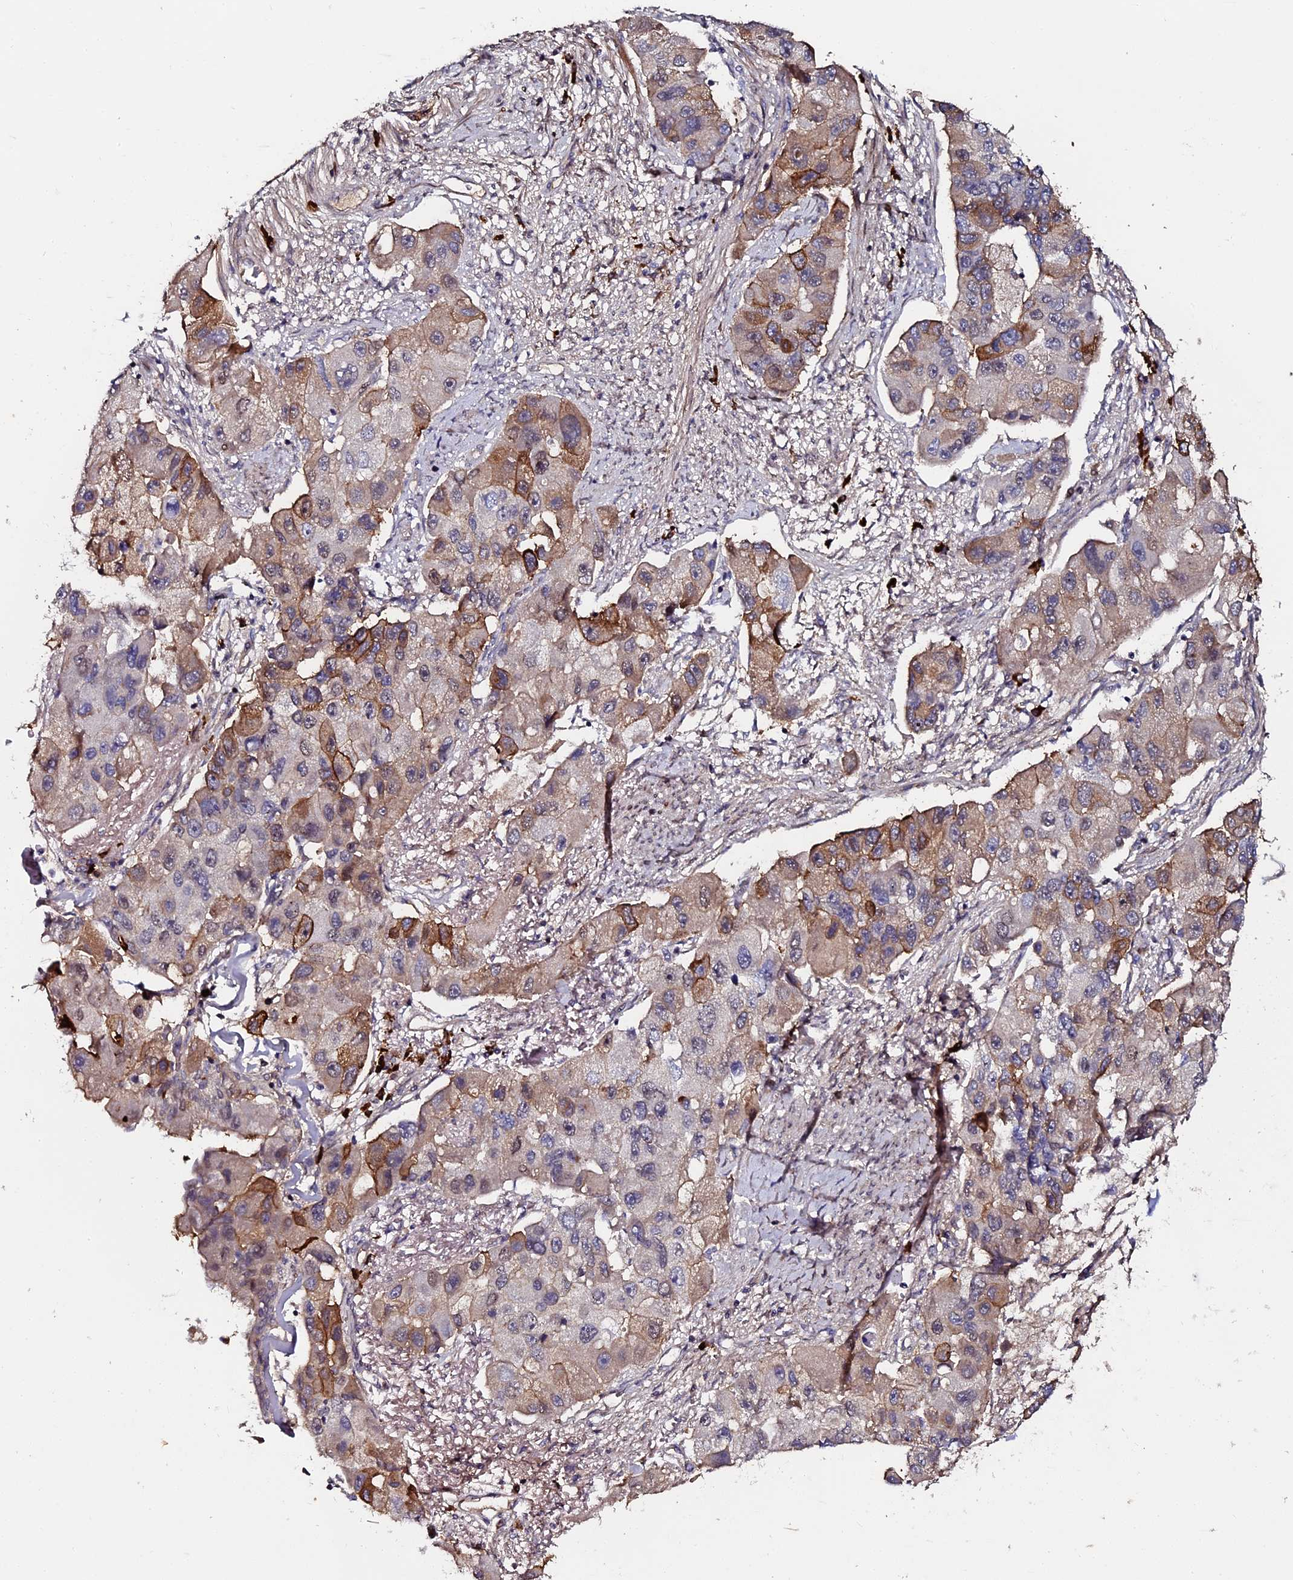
{"staining": {"intensity": "moderate", "quantity": "25%-75%", "location": "cytoplasmic/membranous"}, "tissue": "lung cancer", "cell_type": "Tumor cells", "image_type": "cancer", "snomed": [{"axis": "morphology", "description": "Adenocarcinoma, NOS"}, {"axis": "topography", "description": "Lung"}], "caption": "Protein analysis of lung cancer tissue demonstrates moderate cytoplasmic/membranous staining in about 25%-75% of tumor cells.", "gene": "LYG2", "patient": {"sex": "female", "age": 54}}